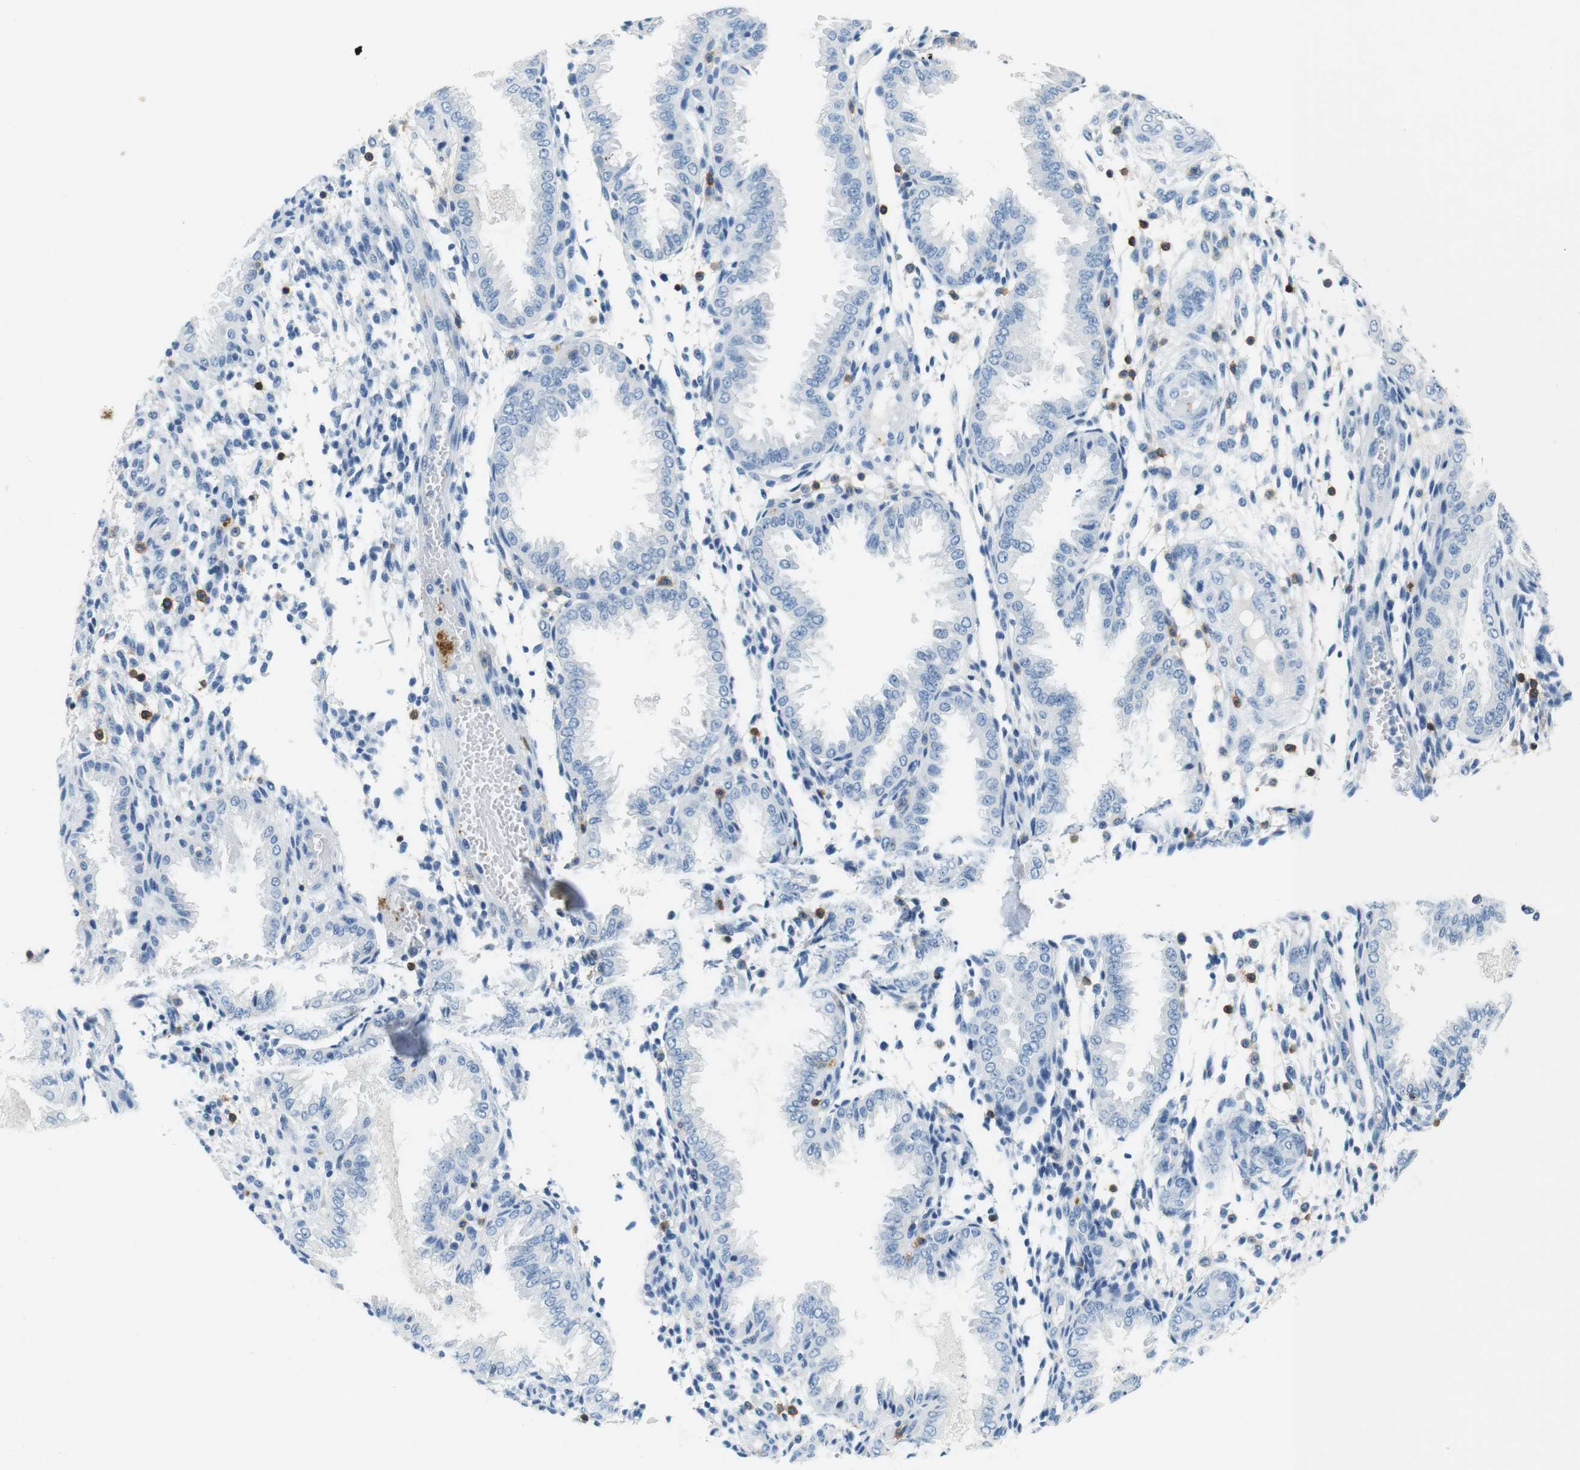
{"staining": {"intensity": "negative", "quantity": "none", "location": "none"}, "tissue": "endometrium", "cell_type": "Cells in endometrial stroma", "image_type": "normal", "snomed": [{"axis": "morphology", "description": "Normal tissue, NOS"}, {"axis": "topography", "description": "Endometrium"}], "caption": "High magnification brightfield microscopy of unremarkable endometrium stained with DAB (brown) and counterstained with hematoxylin (blue): cells in endometrial stroma show no significant staining.", "gene": "LAT", "patient": {"sex": "female", "age": 33}}